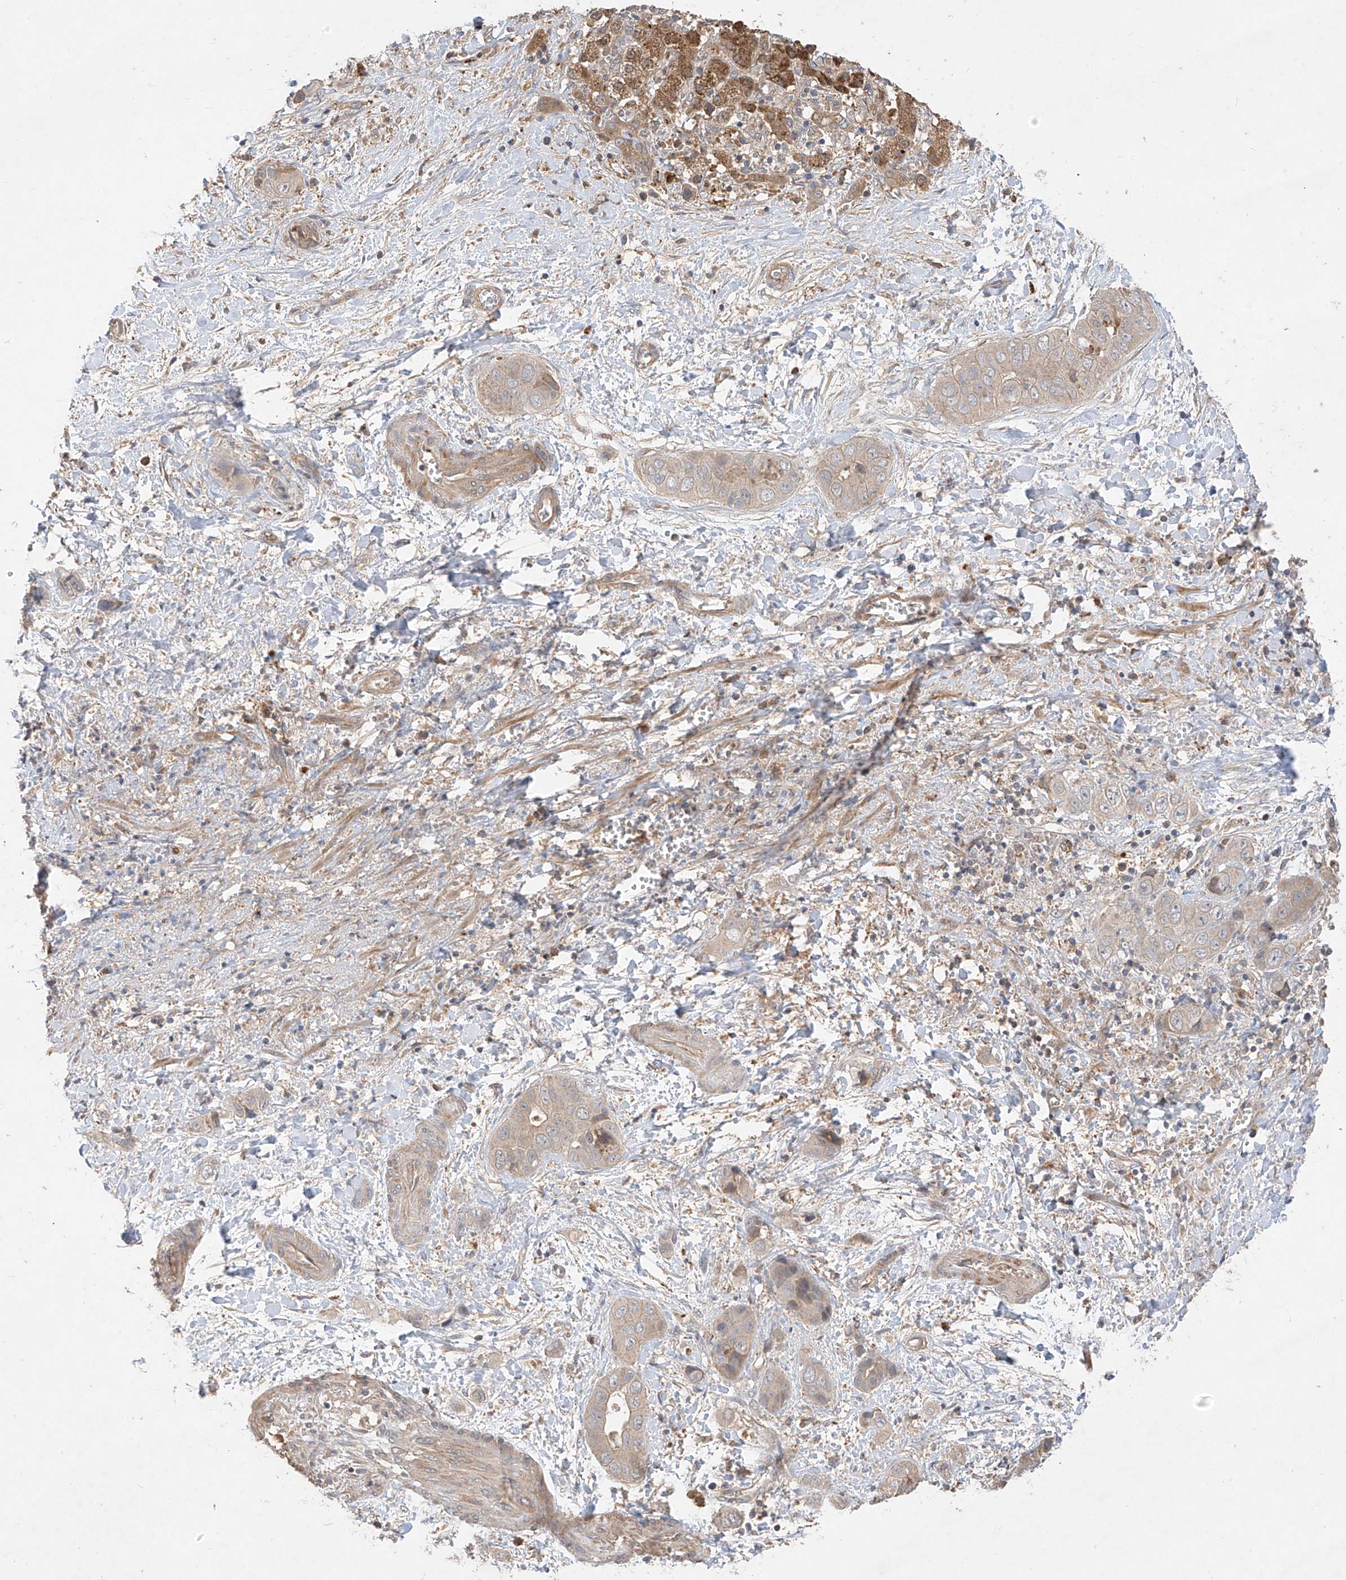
{"staining": {"intensity": "weak", "quantity": "25%-75%", "location": "cytoplasmic/membranous"}, "tissue": "liver cancer", "cell_type": "Tumor cells", "image_type": "cancer", "snomed": [{"axis": "morphology", "description": "Cholangiocarcinoma"}, {"axis": "topography", "description": "Liver"}], "caption": "A high-resolution histopathology image shows immunohistochemistry (IHC) staining of liver cholangiocarcinoma, which demonstrates weak cytoplasmic/membranous expression in about 25%-75% of tumor cells. Ihc stains the protein in brown and the nuclei are stained blue.", "gene": "CACNA2D4", "patient": {"sex": "female", "age": 52}}